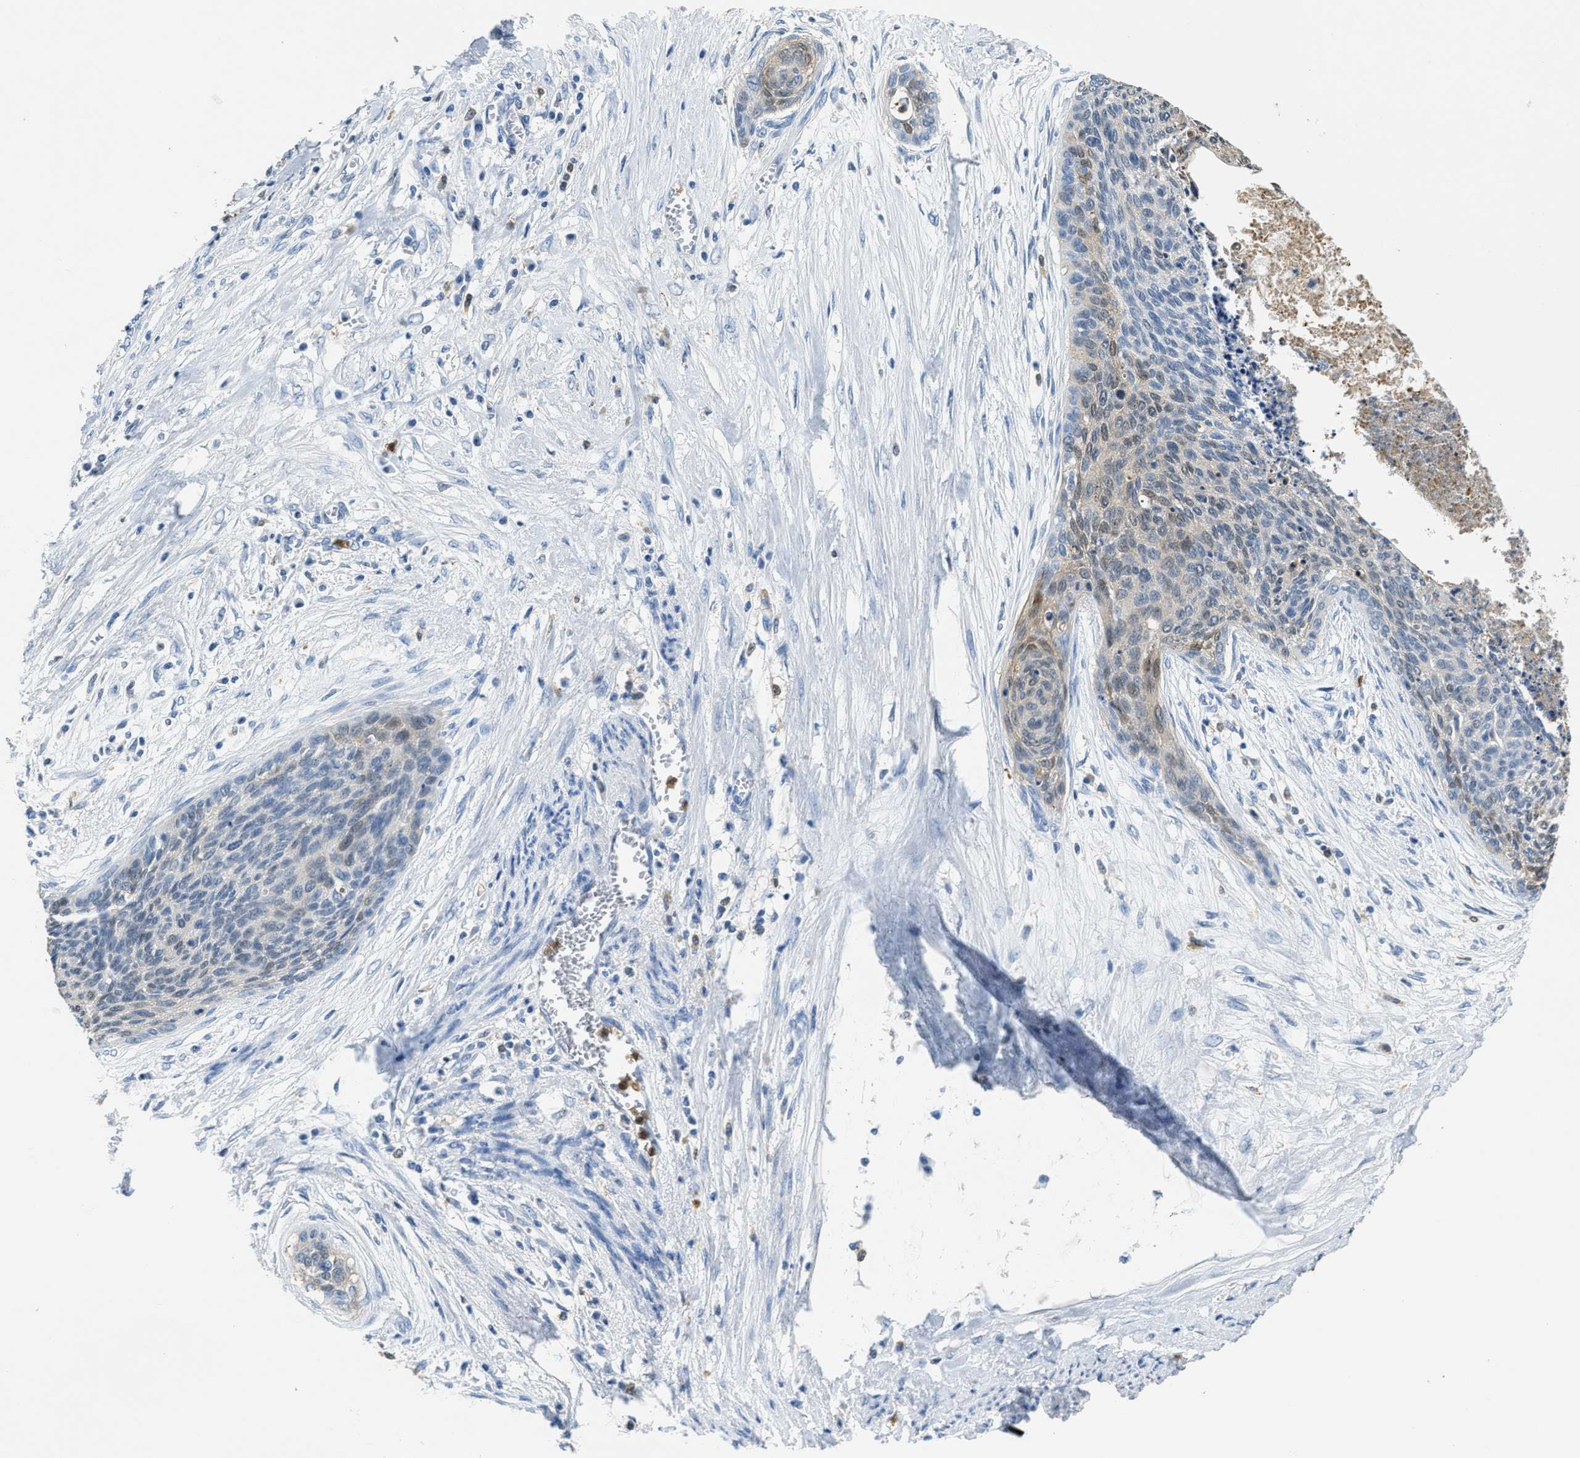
{"staining": {"intensity": "weak", "quantity": "25%-75%", "location": "cytoplasmic/membranous,nuclear"}, "tissue": "cervical cancer", "cell_type": "Tumor cells", "image_type": "cancer", "snomed": [{"axis": "morphology", "description": "Squamous cell carcinoma, NOS"}, {"axis": "topography", "description": "Cervix"}], "caption": "Human cervical squamous cell carcinoma stained with a brown dye reveals weak cytoplasmic/membranous and nuclear positive positivity in about 25%-75% of tumor cells.", "gene": "SERPINB1", "patient": {"sex": "female", "age": 55}}